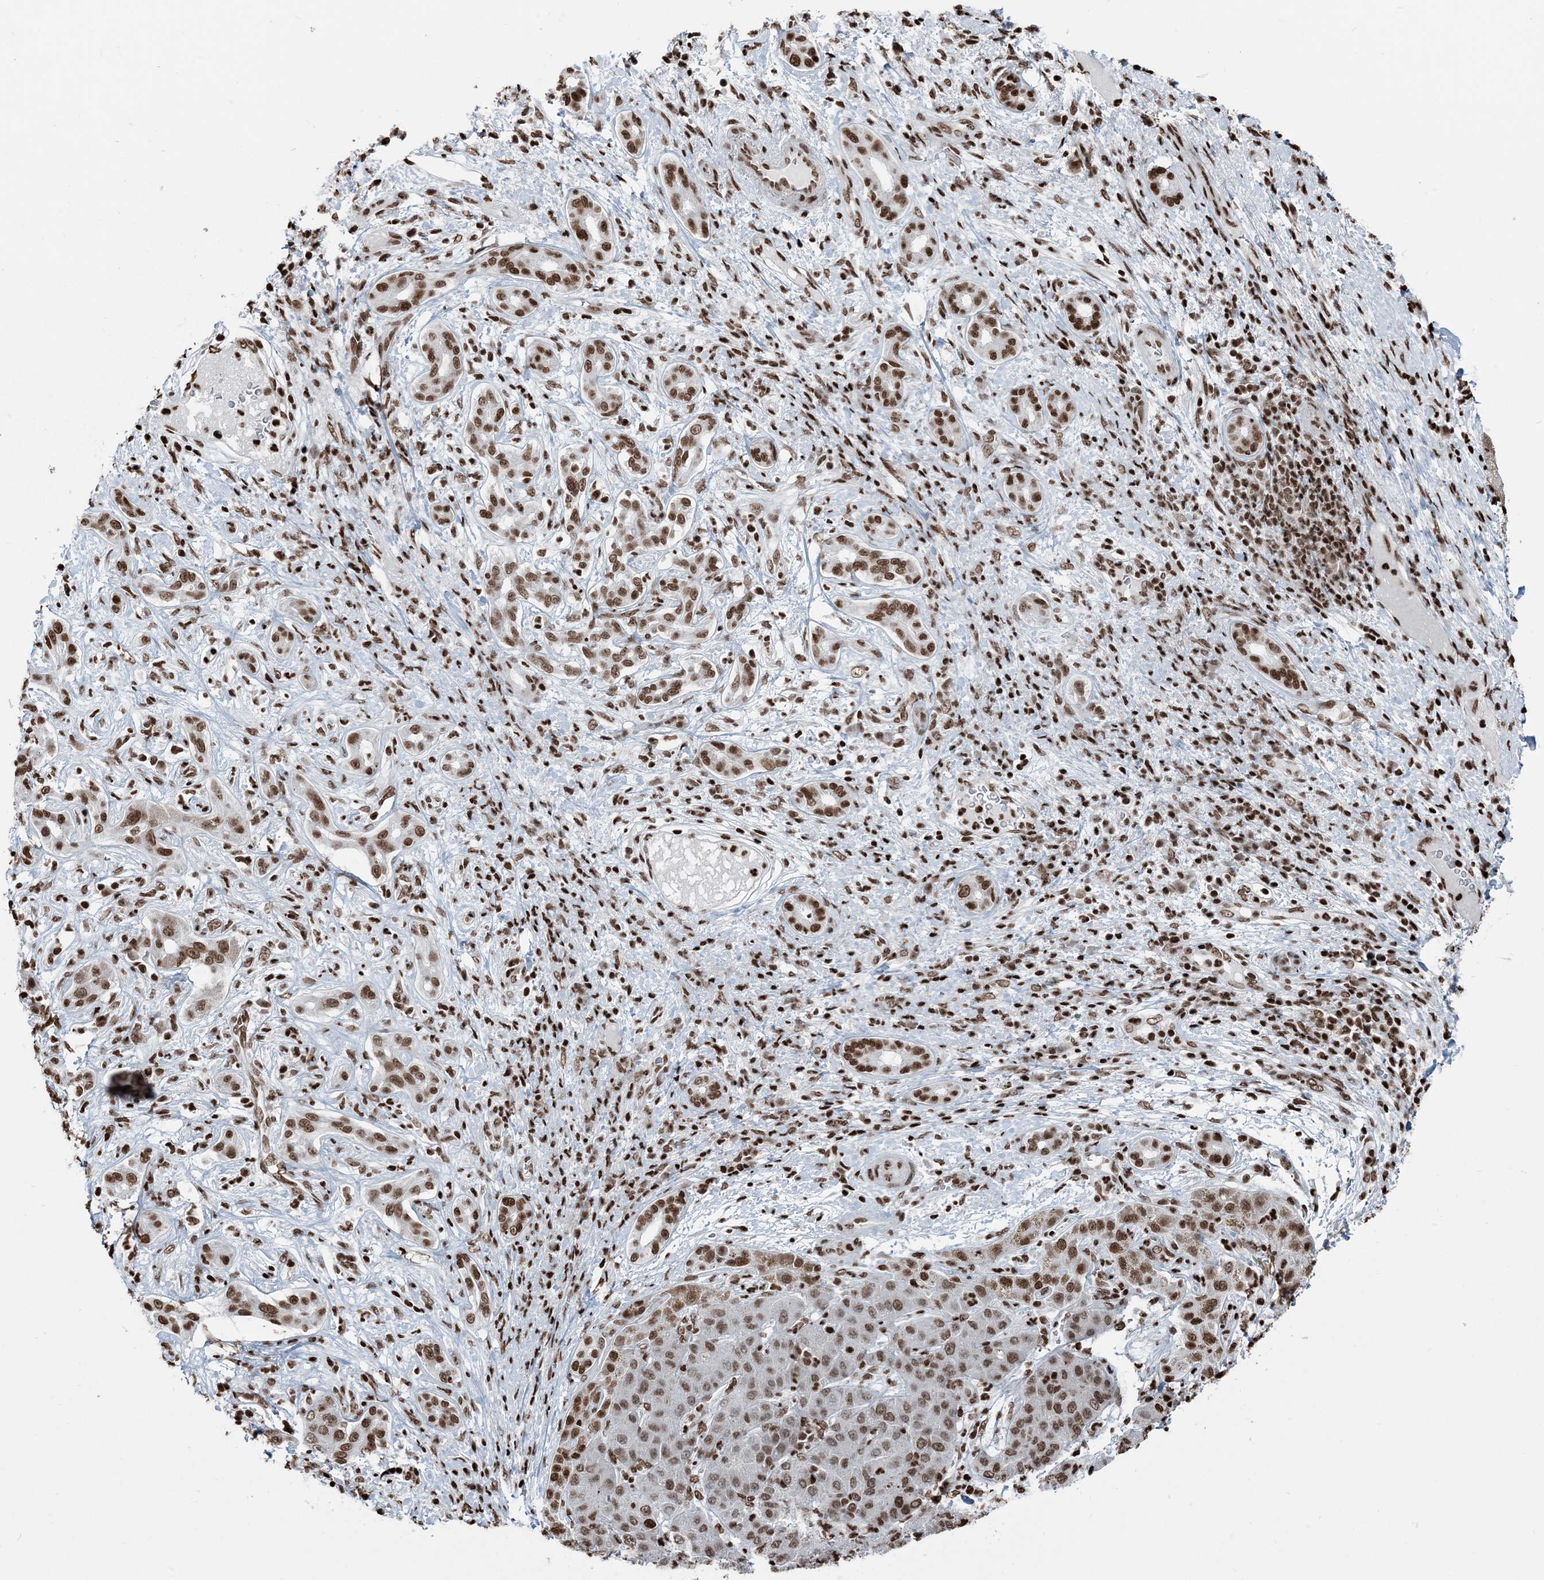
{"staining": {"intensity": "moderate", "quantity": ">75%", "location": "nuclear"}, "tissue": "liver cancer", "cell_type": "Tumor cells", "image_type": "cancer", "snomed": [{"axis": "morphology", "description": "Carcinoma, Hepatocellular, NOS"}, {"axis": "topography", "description": "Liver"}], "caption": "Liver hepatocellular carcinoma was stained to show a protein in brown. There is medium levels of moderate nuclear positivity in about >75% of tumor cells.", "gene": "H3-3B", "patient": {"sex": "male", "age": 65}}